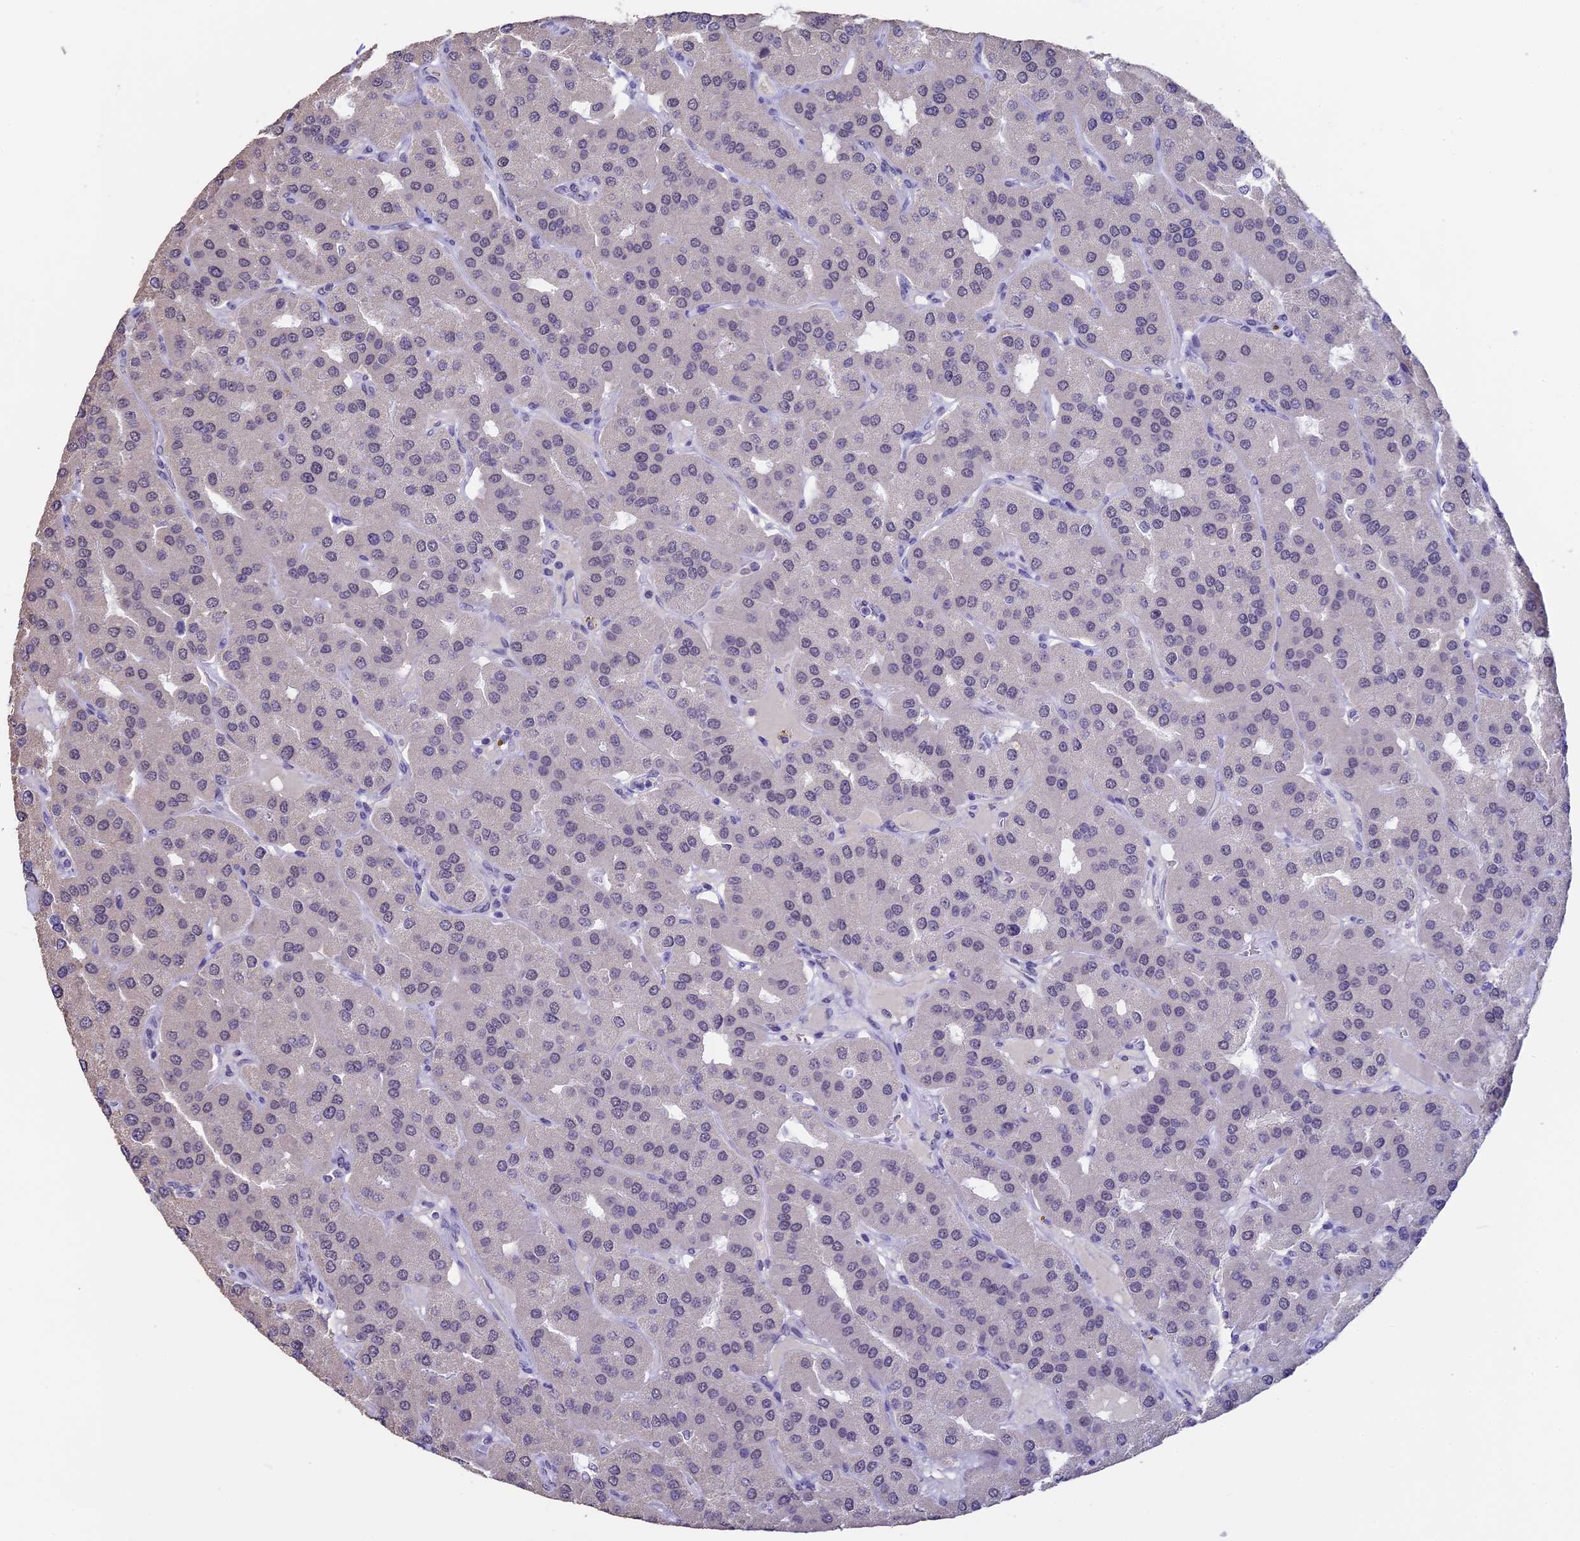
{"staining": {"intensity": "negative", "quantity": "none", "location": "none"}, "tissue": "parathyroid gland", "cell_type": "Glandular cells", "image_type": "normal", "snomed": [{"axis": "morphology", "description": "Normal tissue, NOS"}, {"axis": "morphology", "description": "Adenoma, NOS"}, {"axis": "topography", "description": "Parathyroid gland"}], "caption": "Protein analysis of unremarkable parathyroid gland reveals no significant expression in glandular cells. (DAB (3,3'-diaminobenzidine) immunohistochemistry with hematoxylin counter stain).", "gene": "SETD2", "patient": {"sex": "female", "age": 86}}